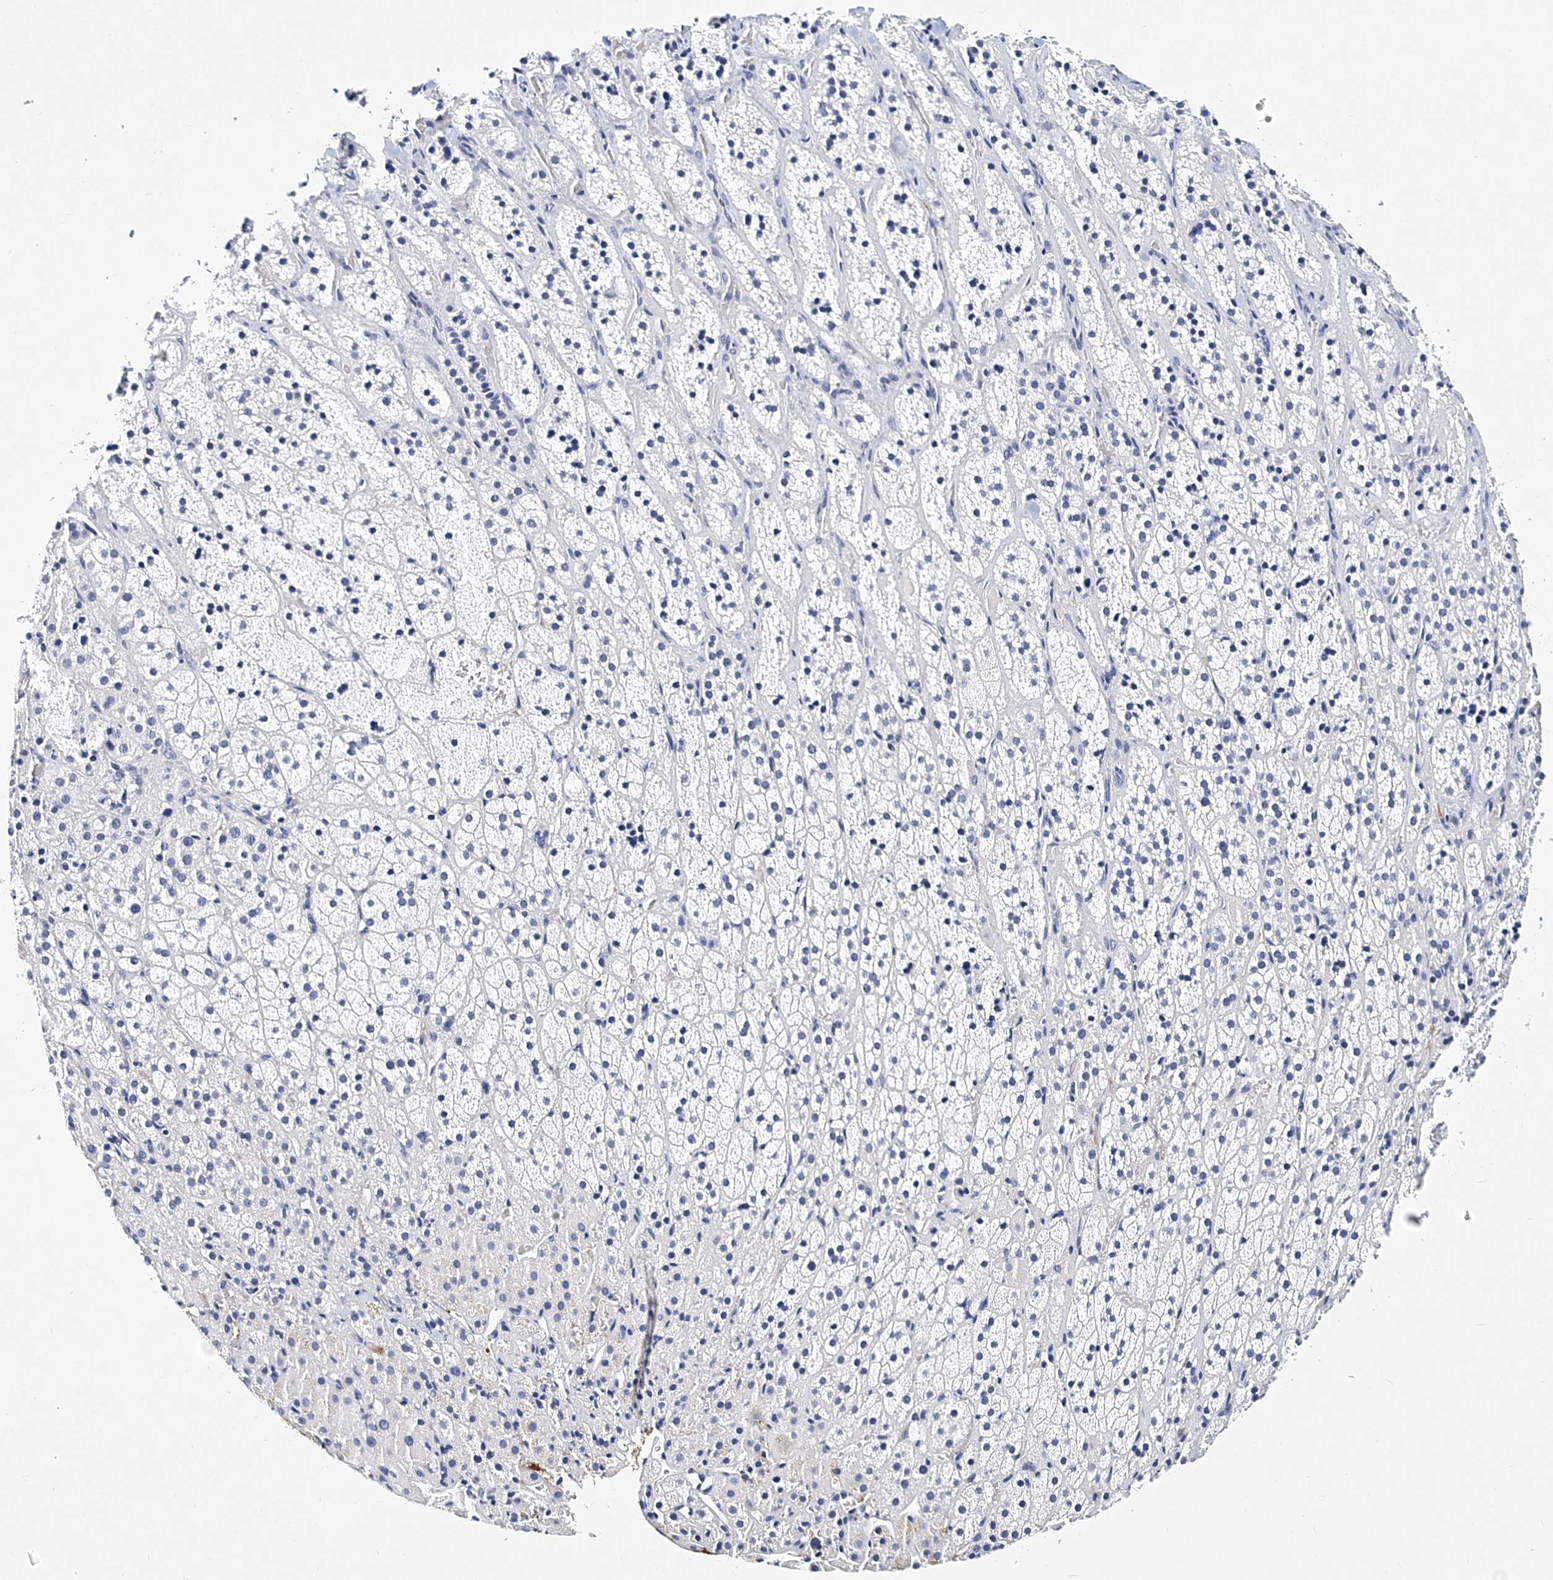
{"staining": {"intensity": "negative", "quantity": "none", "location": "none"}, "tissue": "adrenal gland", "cell_type": "Glandular cells", "image_type": "normal", "snomed": [{"axis": "morphology", "description": "Normal tissue, NOS"}, {"axis": "topography", "description": "Adrenal gland"}], "caption": "The micrograph shows no staining of glandular cells in unremarkable adrenal gland.", "gene": "ITGA2B", "patient": {"sex": "female", "age": 57}}